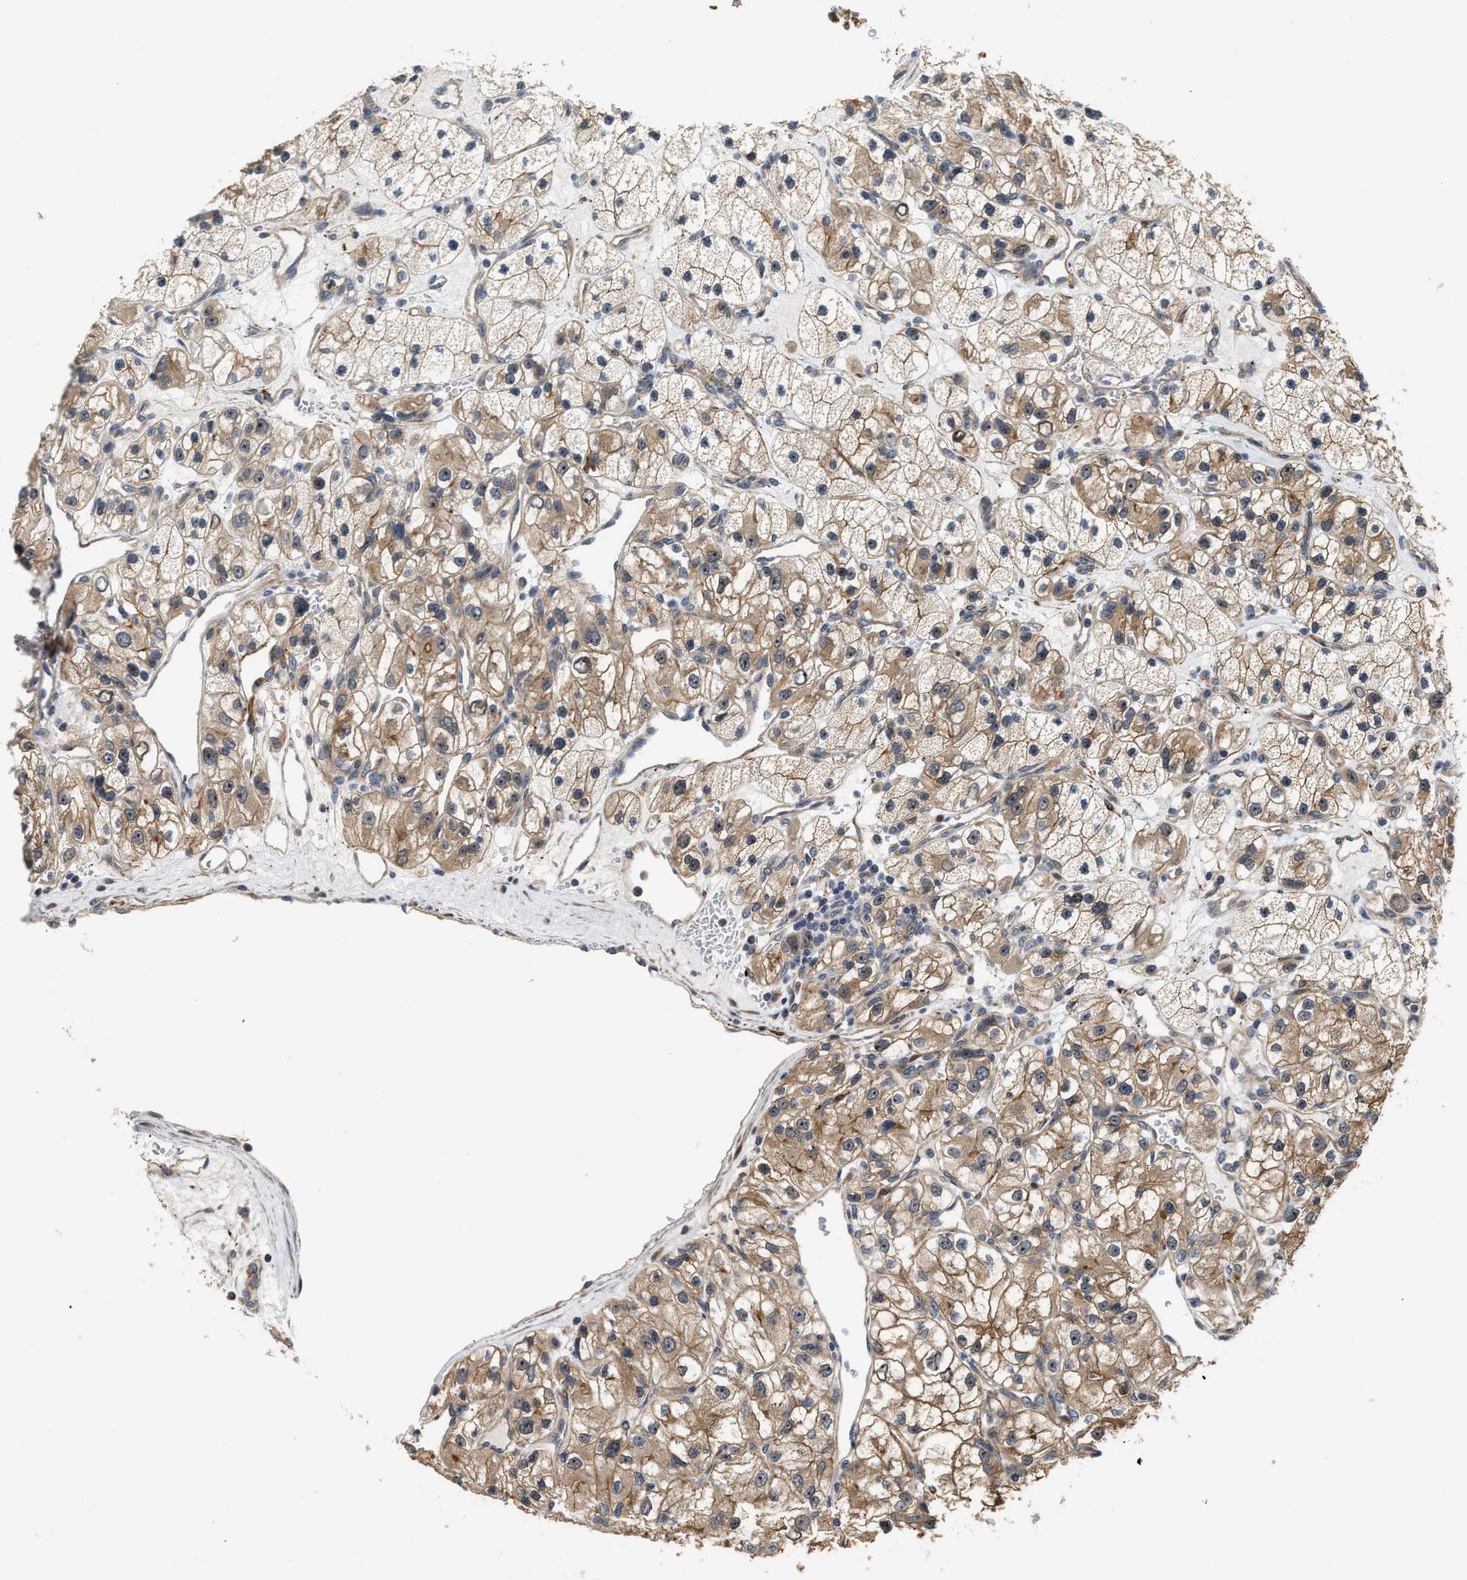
{"staining": {"intensity": "moderate", "quantity": "25%-75%", "location": "cytoplasmic/membranous"}, "tissue": "renal cancer", "cell_type": "Tumor cells", "image_type": "cancer", "snomed": [{"axis": "morphology", "description": "Adenocarcinoma, NOS"}, {"axis": "topography", "description": "Kidney"}], "caption": "Immunohistochemical staining of adenocarcinoma (renal) exhibits medium levels of moderate cytoplasmic/membranous protein expression in about 25%-75% of tumor cells. (DAB = brown stain, brightfield microscopy at high magnification).", "gene": "ALDH3A2", "patient": {"sex": "female", "age": 57}}